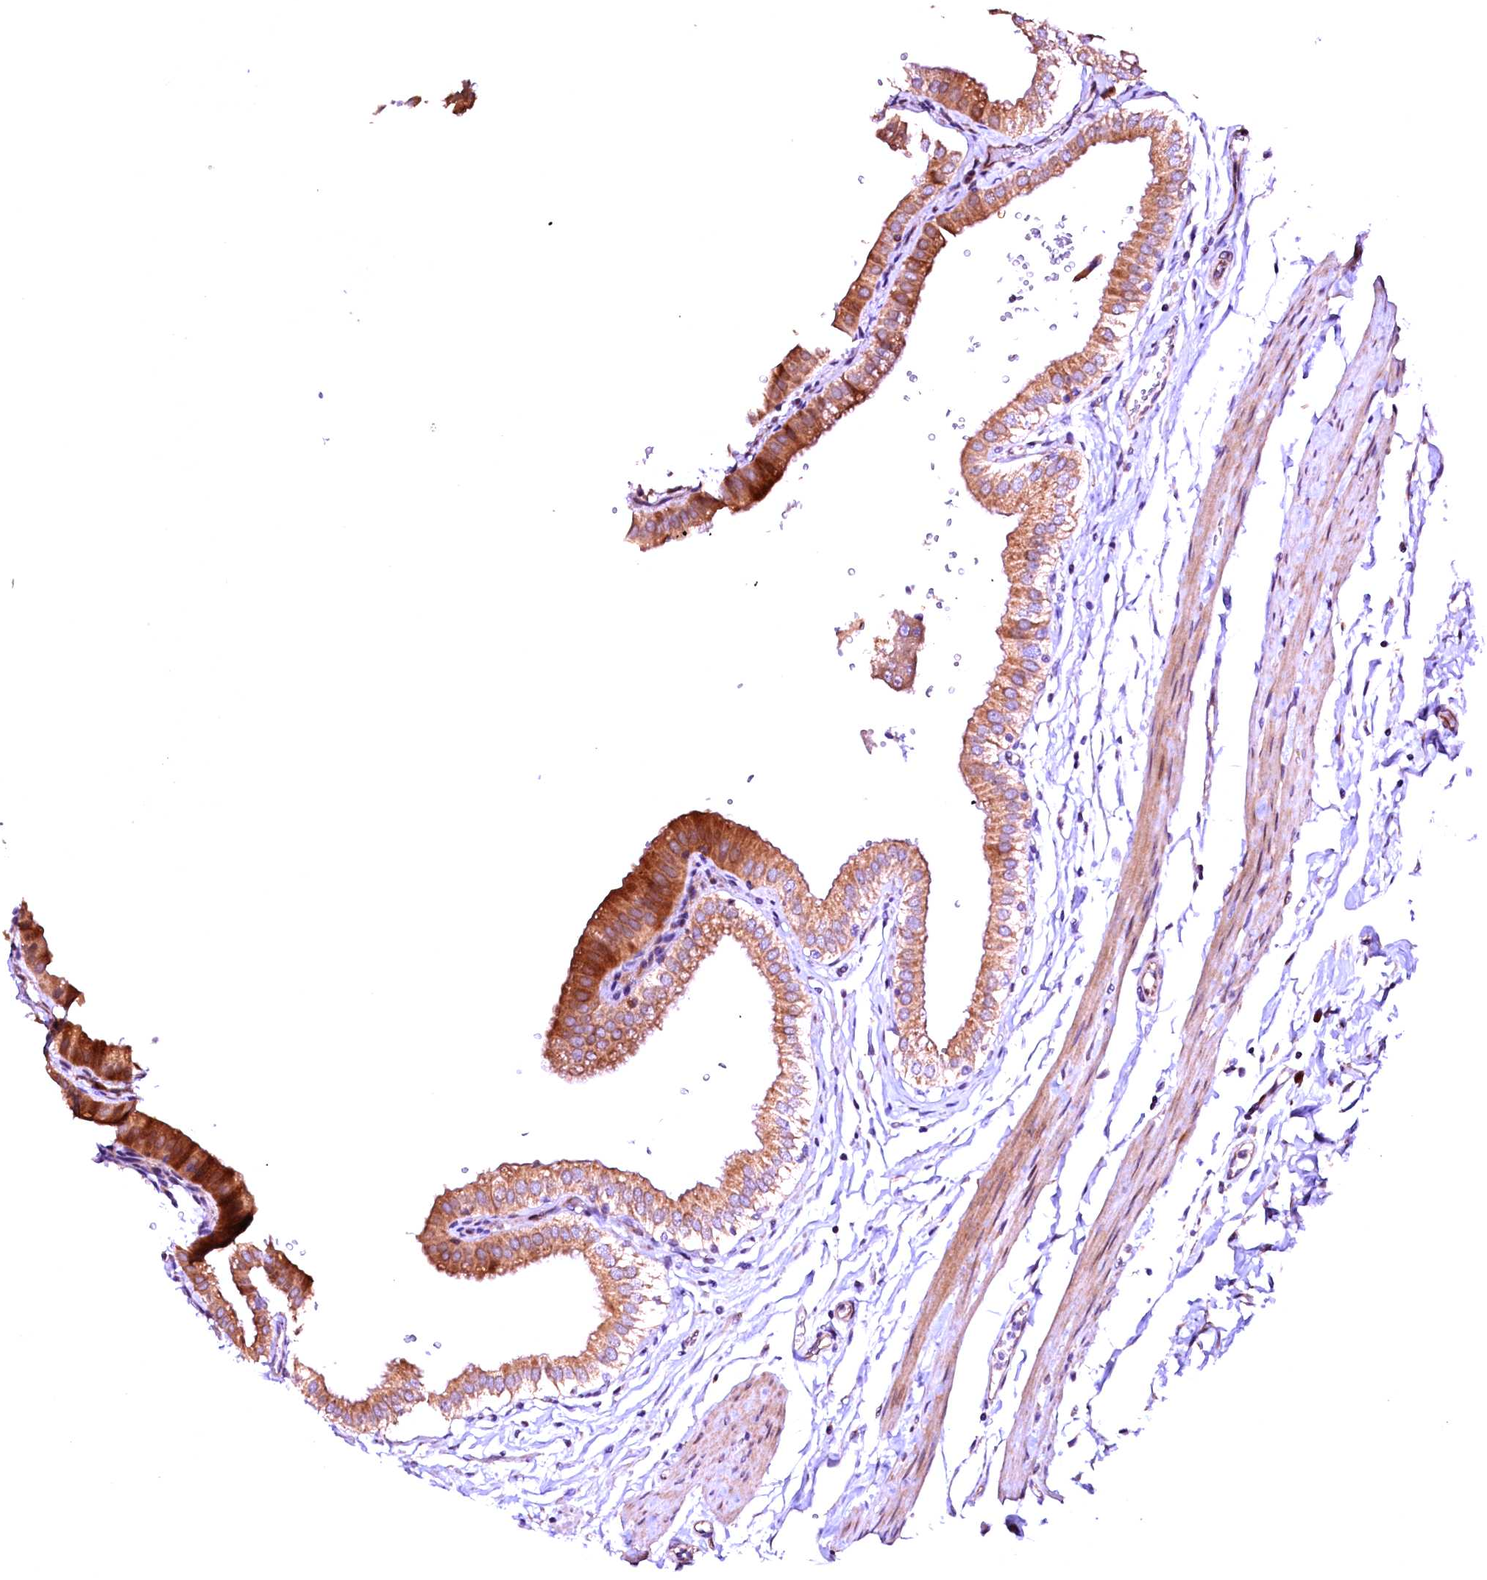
{"staining": {"intensity": "moderate", "quantity": ">75%", "location": "cytoplasmic/membranous"}, "tissue": "gallbladder", "cell_type": "Glandular cells", "image_type": "normal", "snomed": [{"axis": "morphology", "description": "Normal tissue, NOS"}, {"axis": "topography", "description": "Gallbladder"}], "caption": "Glandular cells demonstrate moderate cytoplasmic/membranous positivity in approximately >75% of cells in benign gallbladder.", "gene": "RPUSD2", "patient": {"sex": "female", "age": 61}}